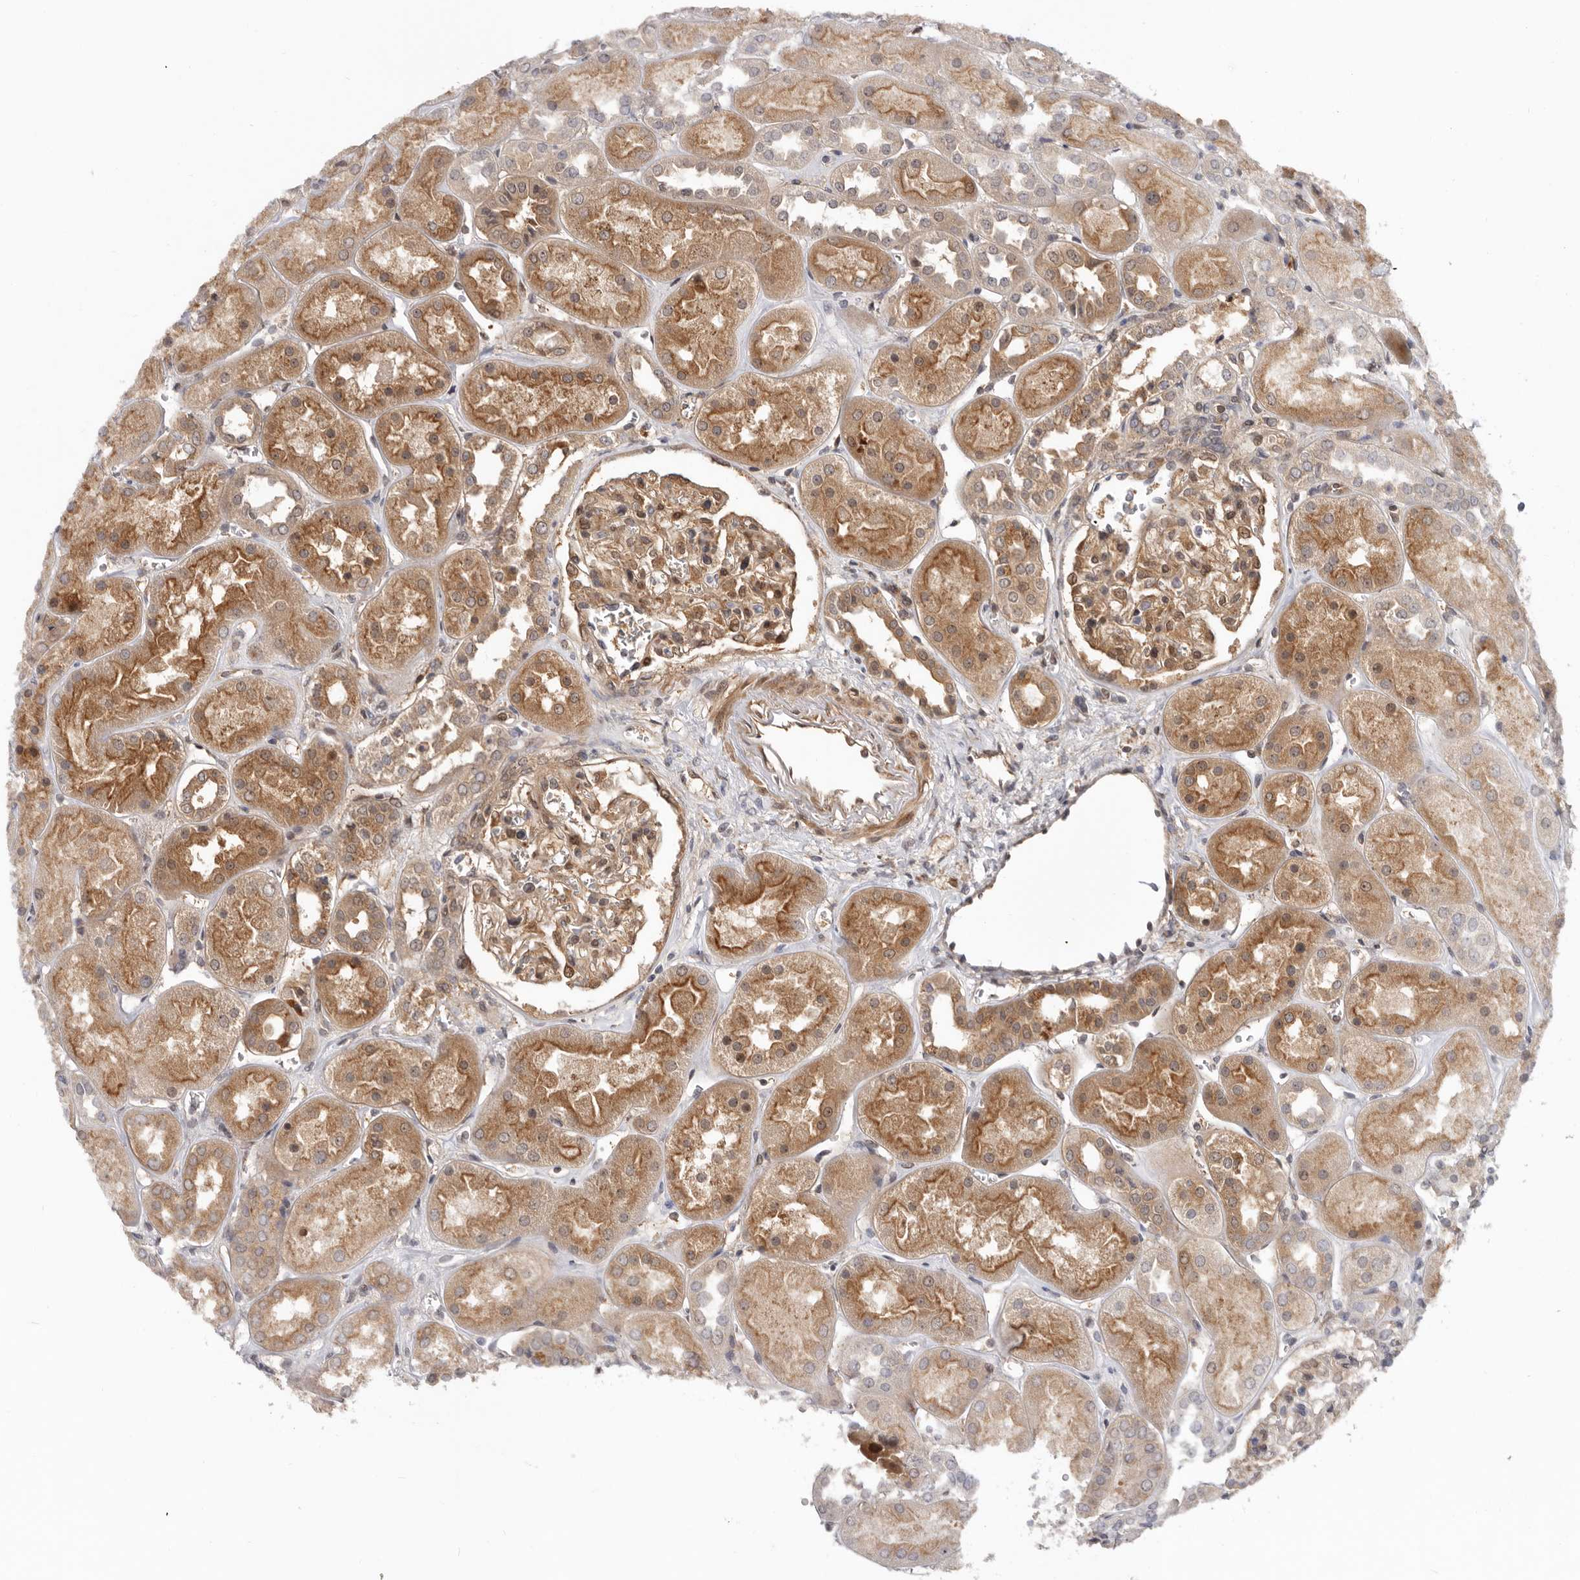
{"staining": {"intensity": "moderate", "quantity": ">75%", "location": "cytoplasmic/membranous,nuclear"}, "tissue": "kidney", "cell_type": "Cells in glomeruli", "image_type": "normal", "snomed": [{"axis": "morphology", "description": "Normal tissue, NOS"}, {"axis": "topography", "description": "Kidney"}], "caption": "Moderate cytoplasmic/membranous,nuclear staining is appreciated in about >75% of cells in glomeruli in unremarkable kidney.", "gene": "SBDS", "patient": {"sex": "male", "age": 70}}